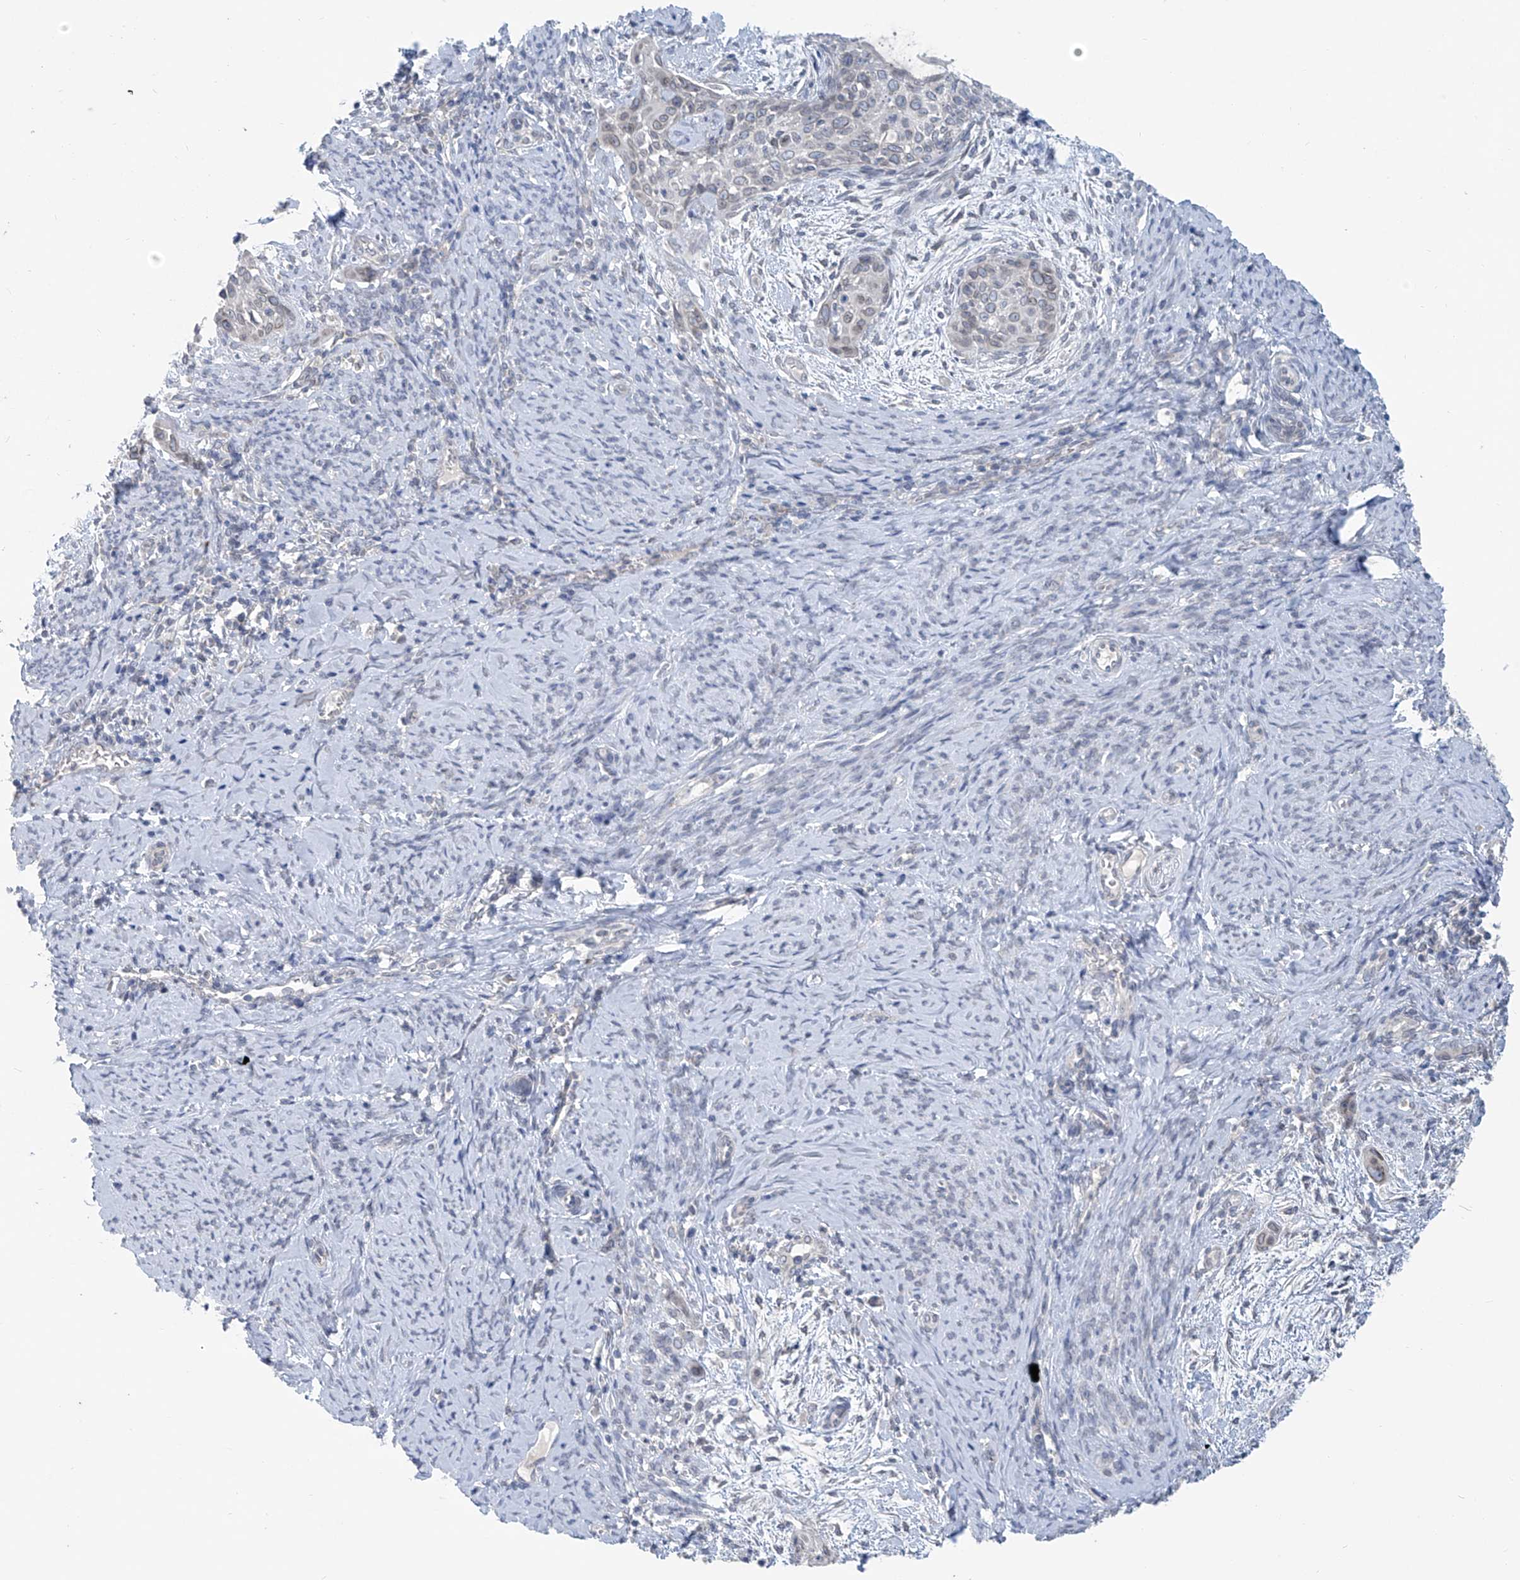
{"staining": {"intensity": "negative", "quantity": "none", "location": "none"}, "tissue": "cervical cancer", "cell_type": "Tumor cells", "image_type": "cancer", "snomed": [{"axis": "morphology", "description": "Squamous cell carcinoma, NOS"}, {"axis": "topography", "description": "Cervix"}], "caption": "DAB immunohistochemical staining of human squamous cell carcinoma (cervical) exhibits no significant positivity in tumor cells.", "gene": "KRTAP25-1", "patient": {"sex": "female", "age": 33}}